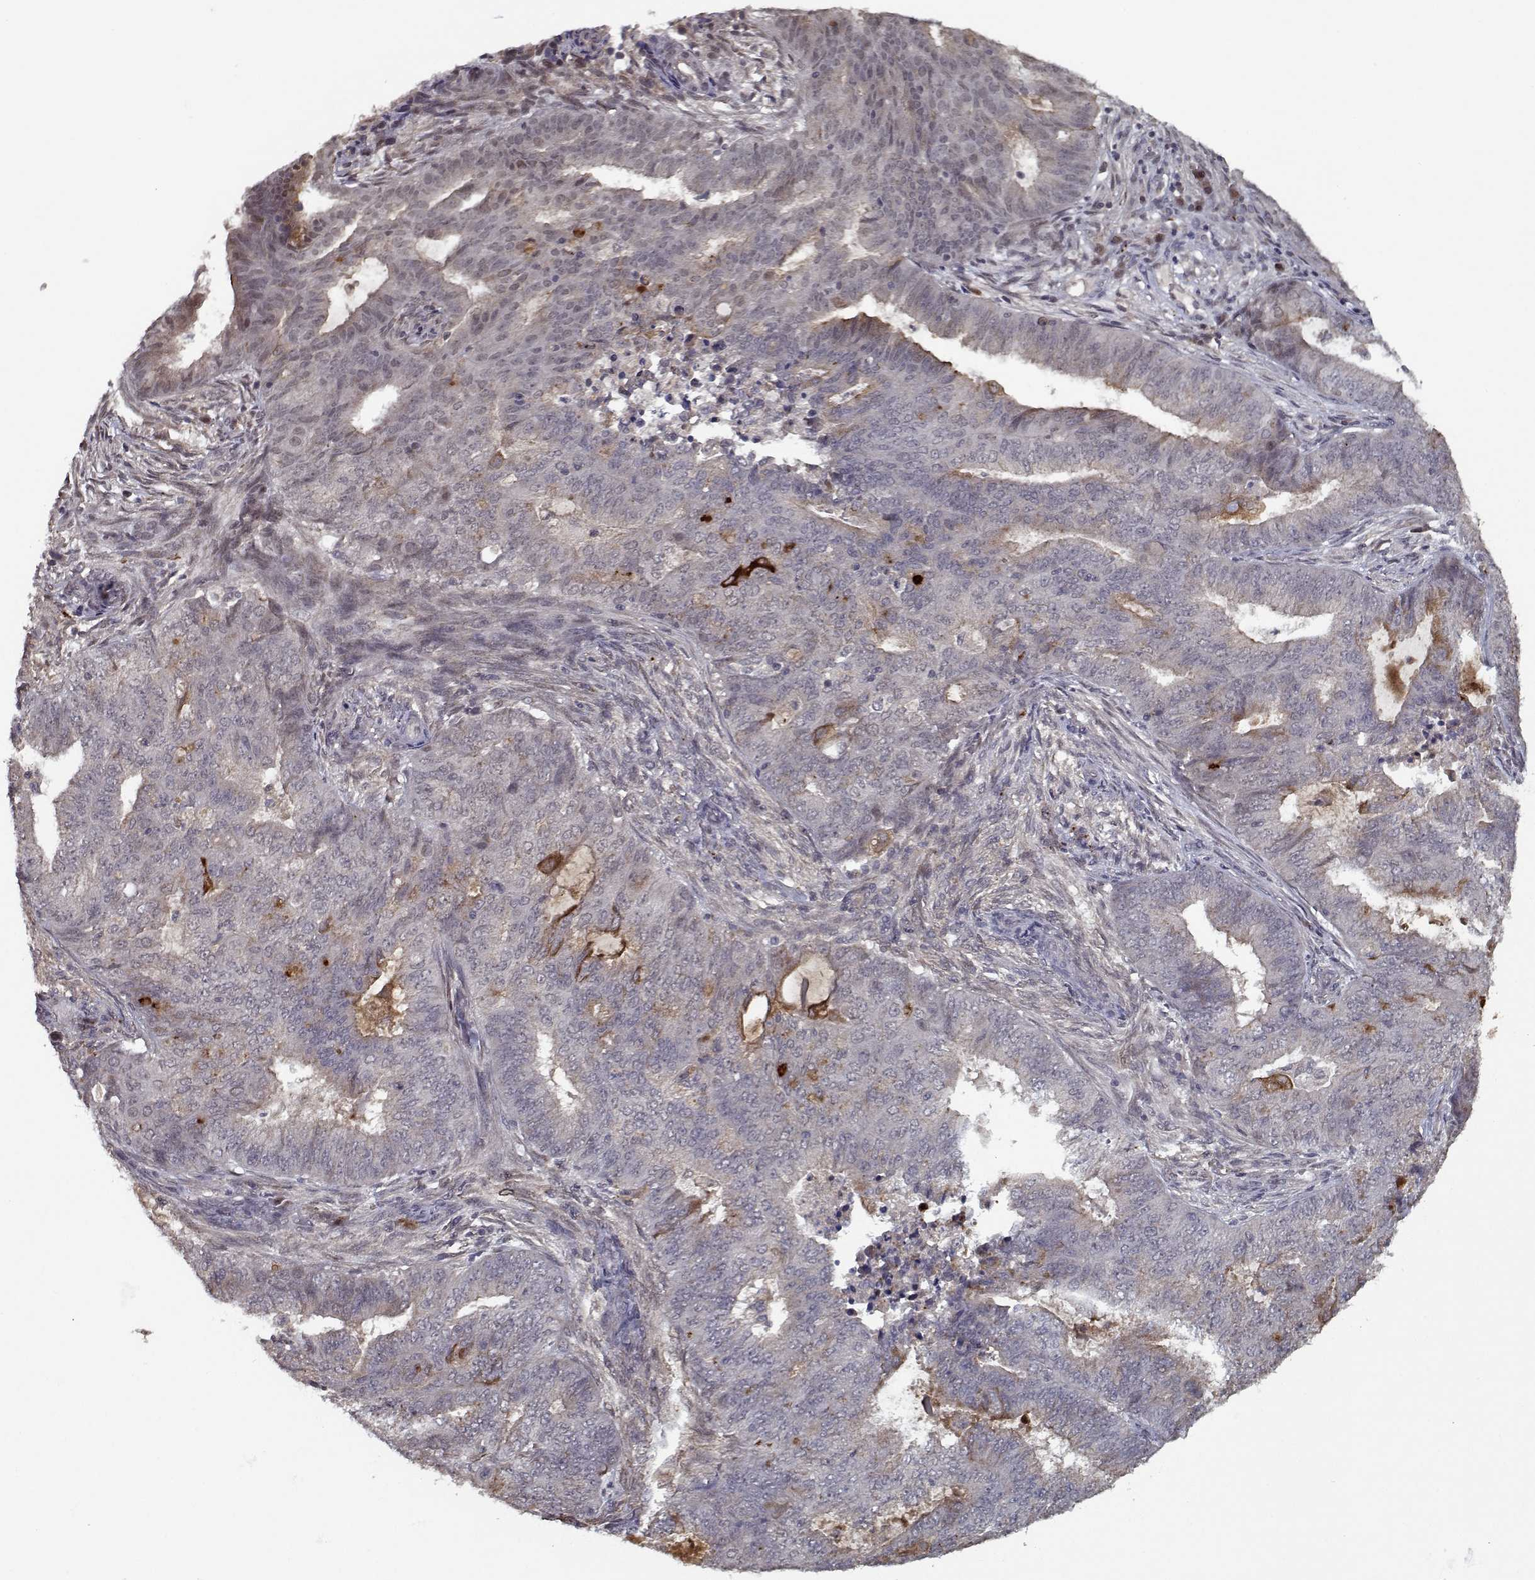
{"staining": {"intensity": "negative", "quantity": "none", "location": "none"}, "tissue": "endometrial cancer", "cell_type": "Tumor cells", "image_type": "cancer", "snomed": [{"axis": "morphology", "description": "Adenocarcinoma, NOS"}, {"axis": "topography", "description": "Endometrium"}], "caption": "High power microscopy image of an immunohistochemistry micrograph of endometrial cancer, revealing no significant staining in tumor cells. The staining is performed using DAB (3,3'-diaminobenzidine) brown chromogen with nuclei counter-stained in using hematoxylin.", "gene": "NLK", "patient": {"sex": "female", "age": 62}}